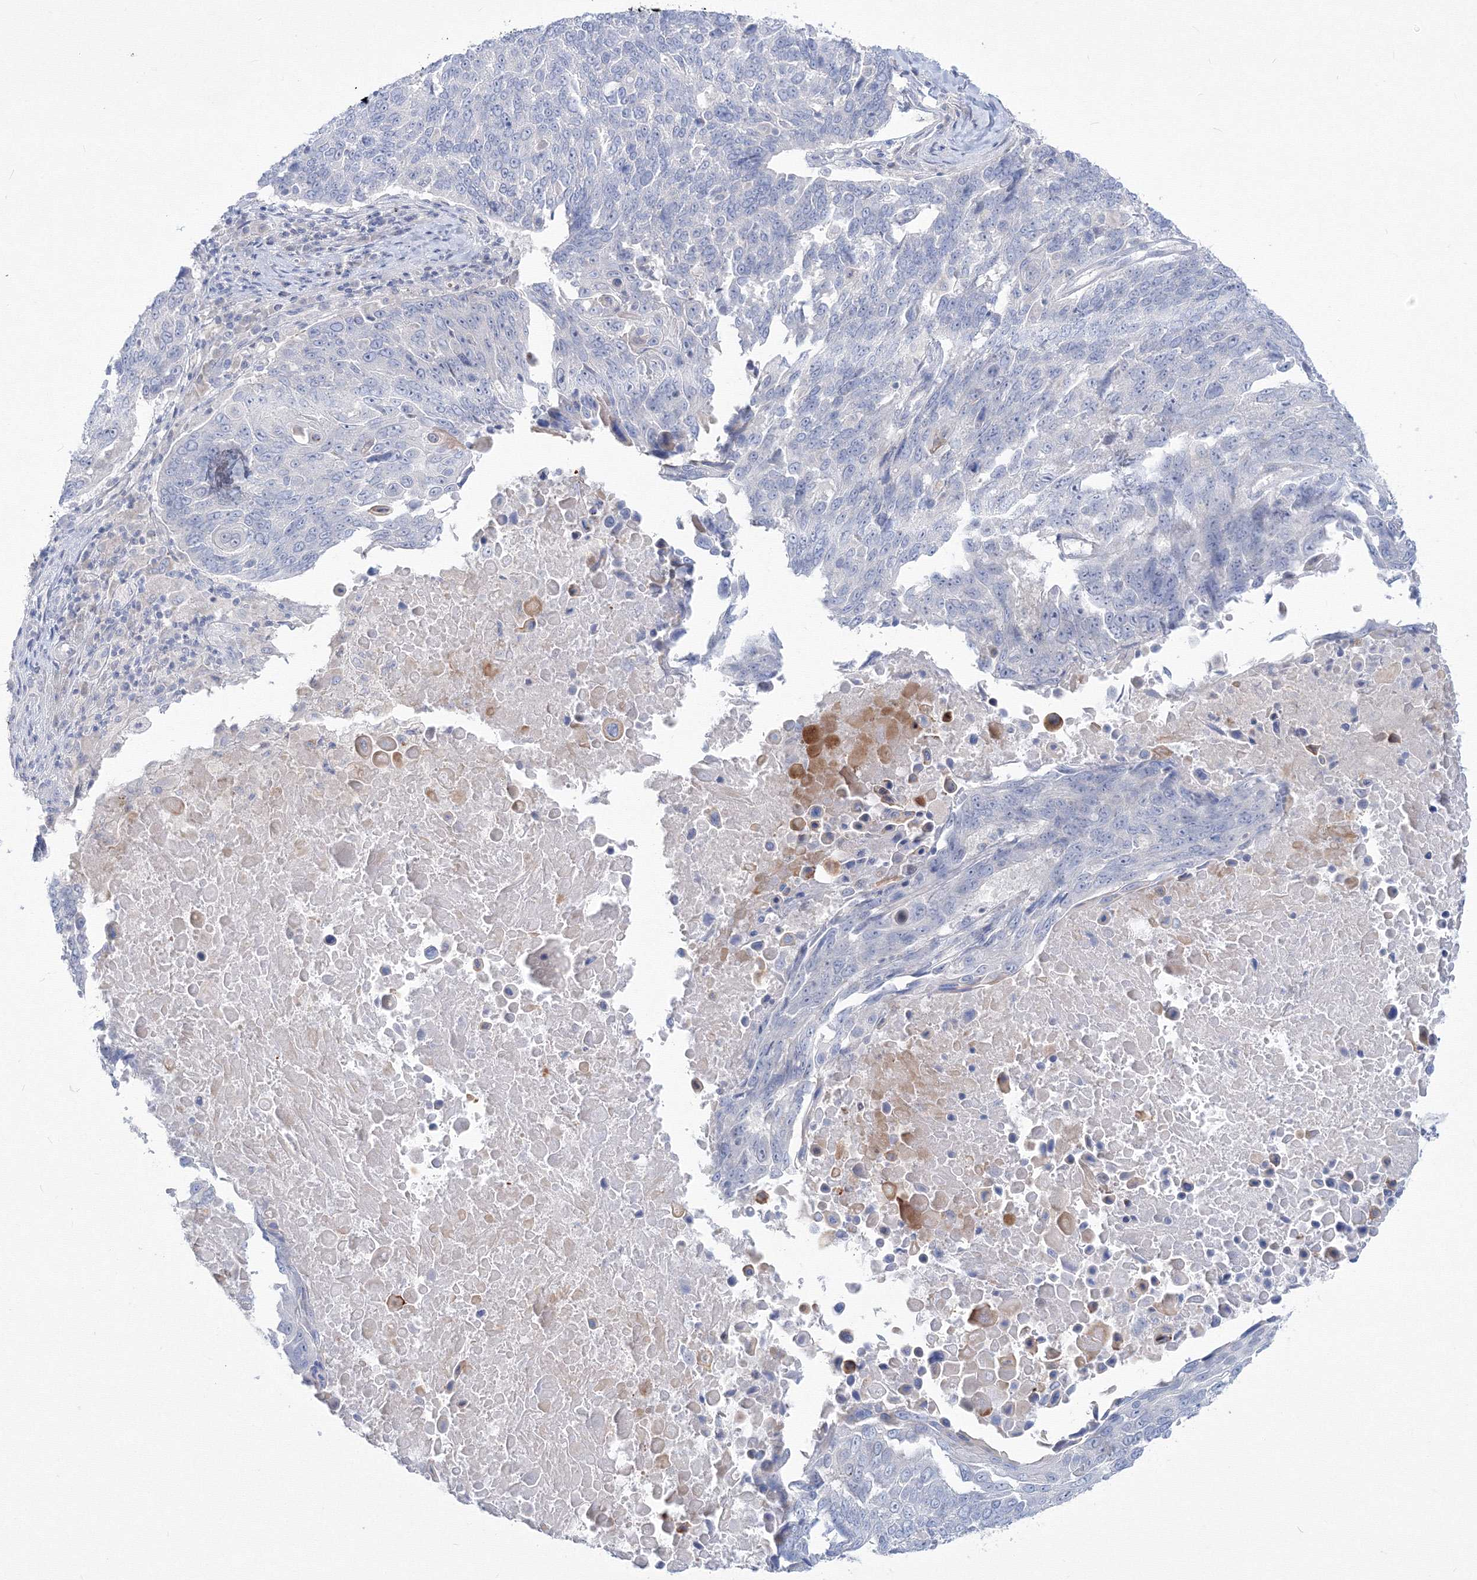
{"staining": {"intensity": "negative", "quantity": "none", "location": "none"}, "tissue": "lung cancer", "cell_type": "Tumor cells", "image_type": "cancer", "snomed": [{"axis": "morphology", "description": "Squamous cell carcinoma, NOS"}, {"axis": "topography", "description": "Lung"}], "caption": "This is an immunohistochemistry (IHC) image of human squamous cell carcinoma (lung). There is no staining in tumor cells.", "gene": "FBXL8", "patient": {"sex": "male", "age": 66}}